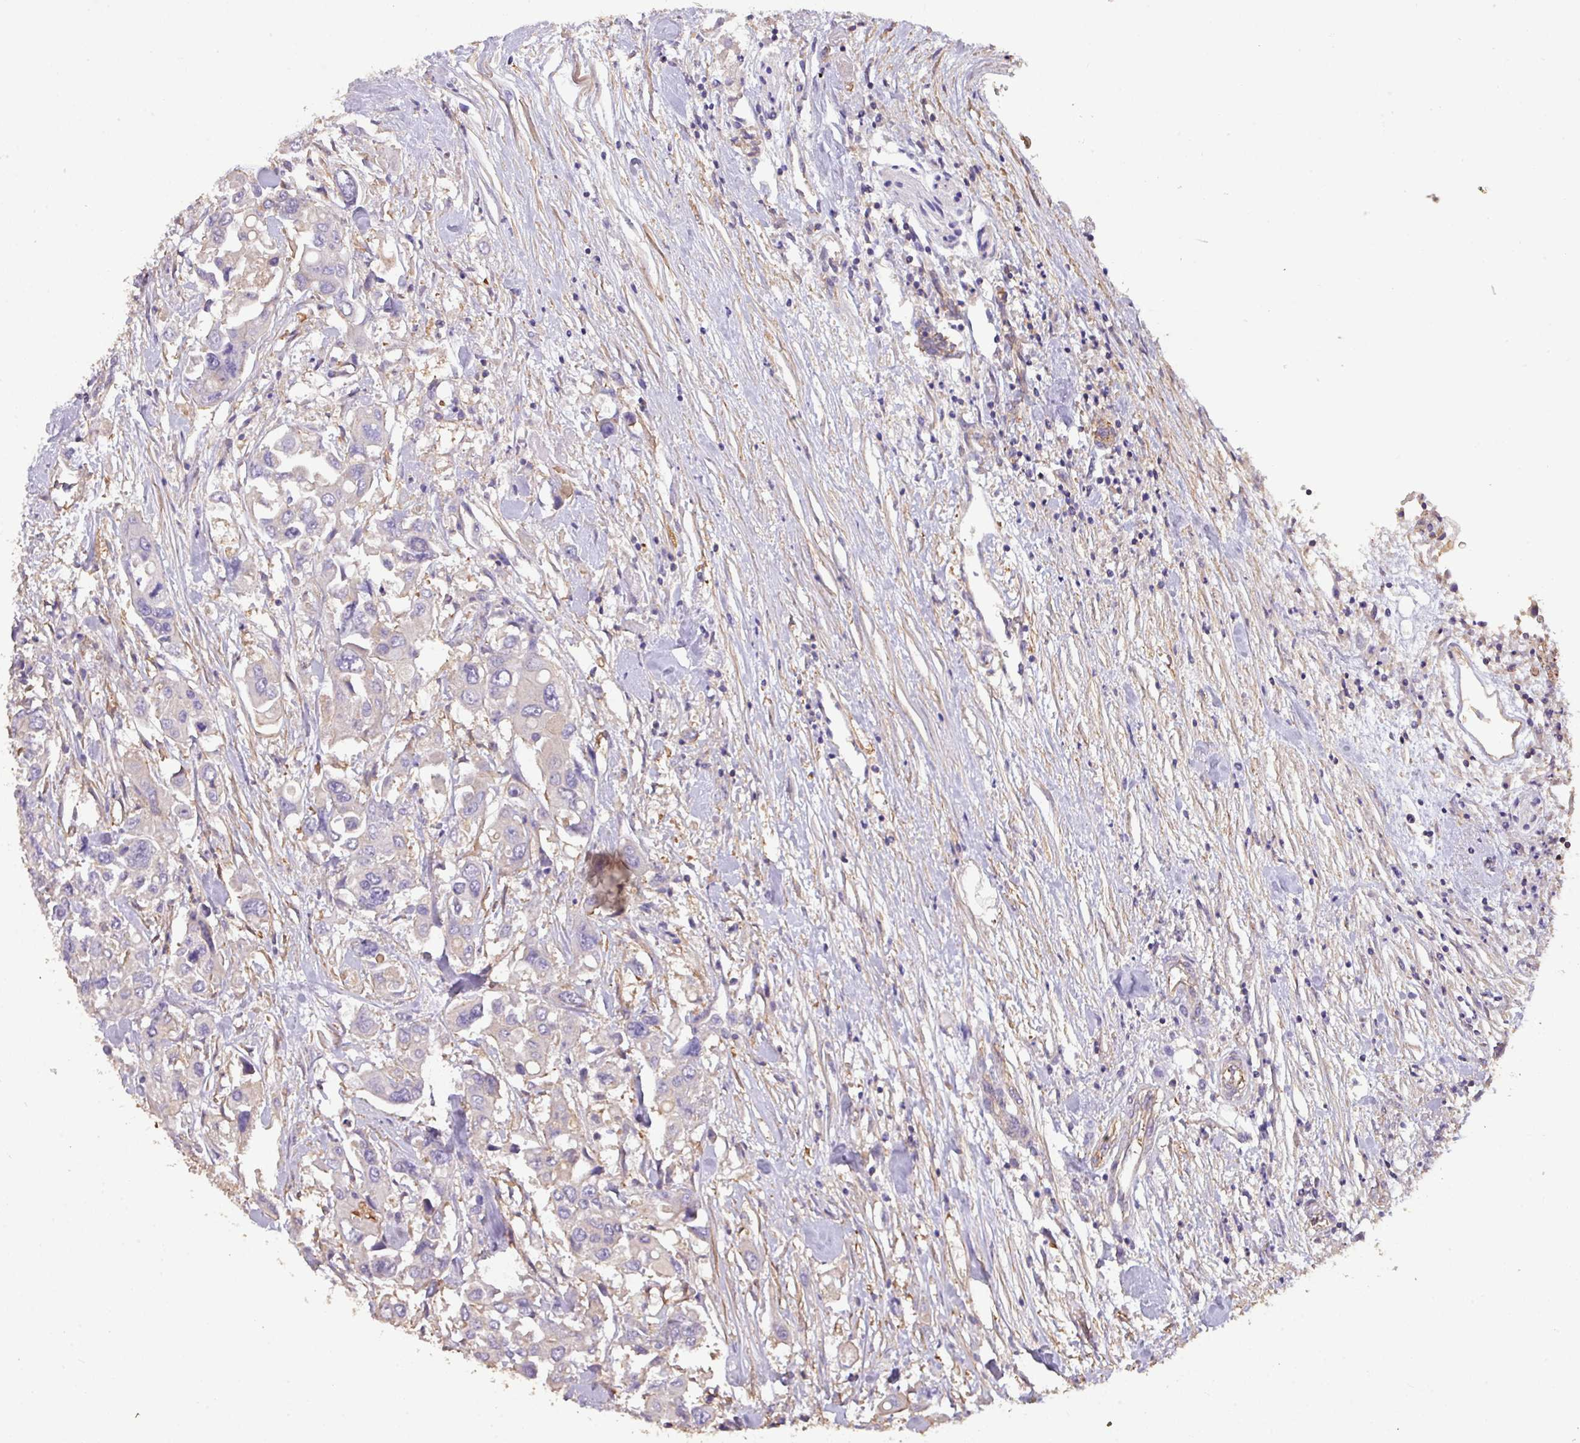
{"staining": {"intensity": "negative", "quantity": "none", "location": "none"}, "tissue": "colorectal cancer", "cell_type": "Tumor cells", "image_type": "cancer", "snomed": [{"axis": "morphology", "description": "Adenocarcinoma, NOS"}, {"axis": "topography", "description": "Colon"}], "caption": "There is no significant staining in tumor cells of colorectal cancer (adenocarcinoma).", "gene": "CALML4", "patient": {"sex": "male", "age": 77}}